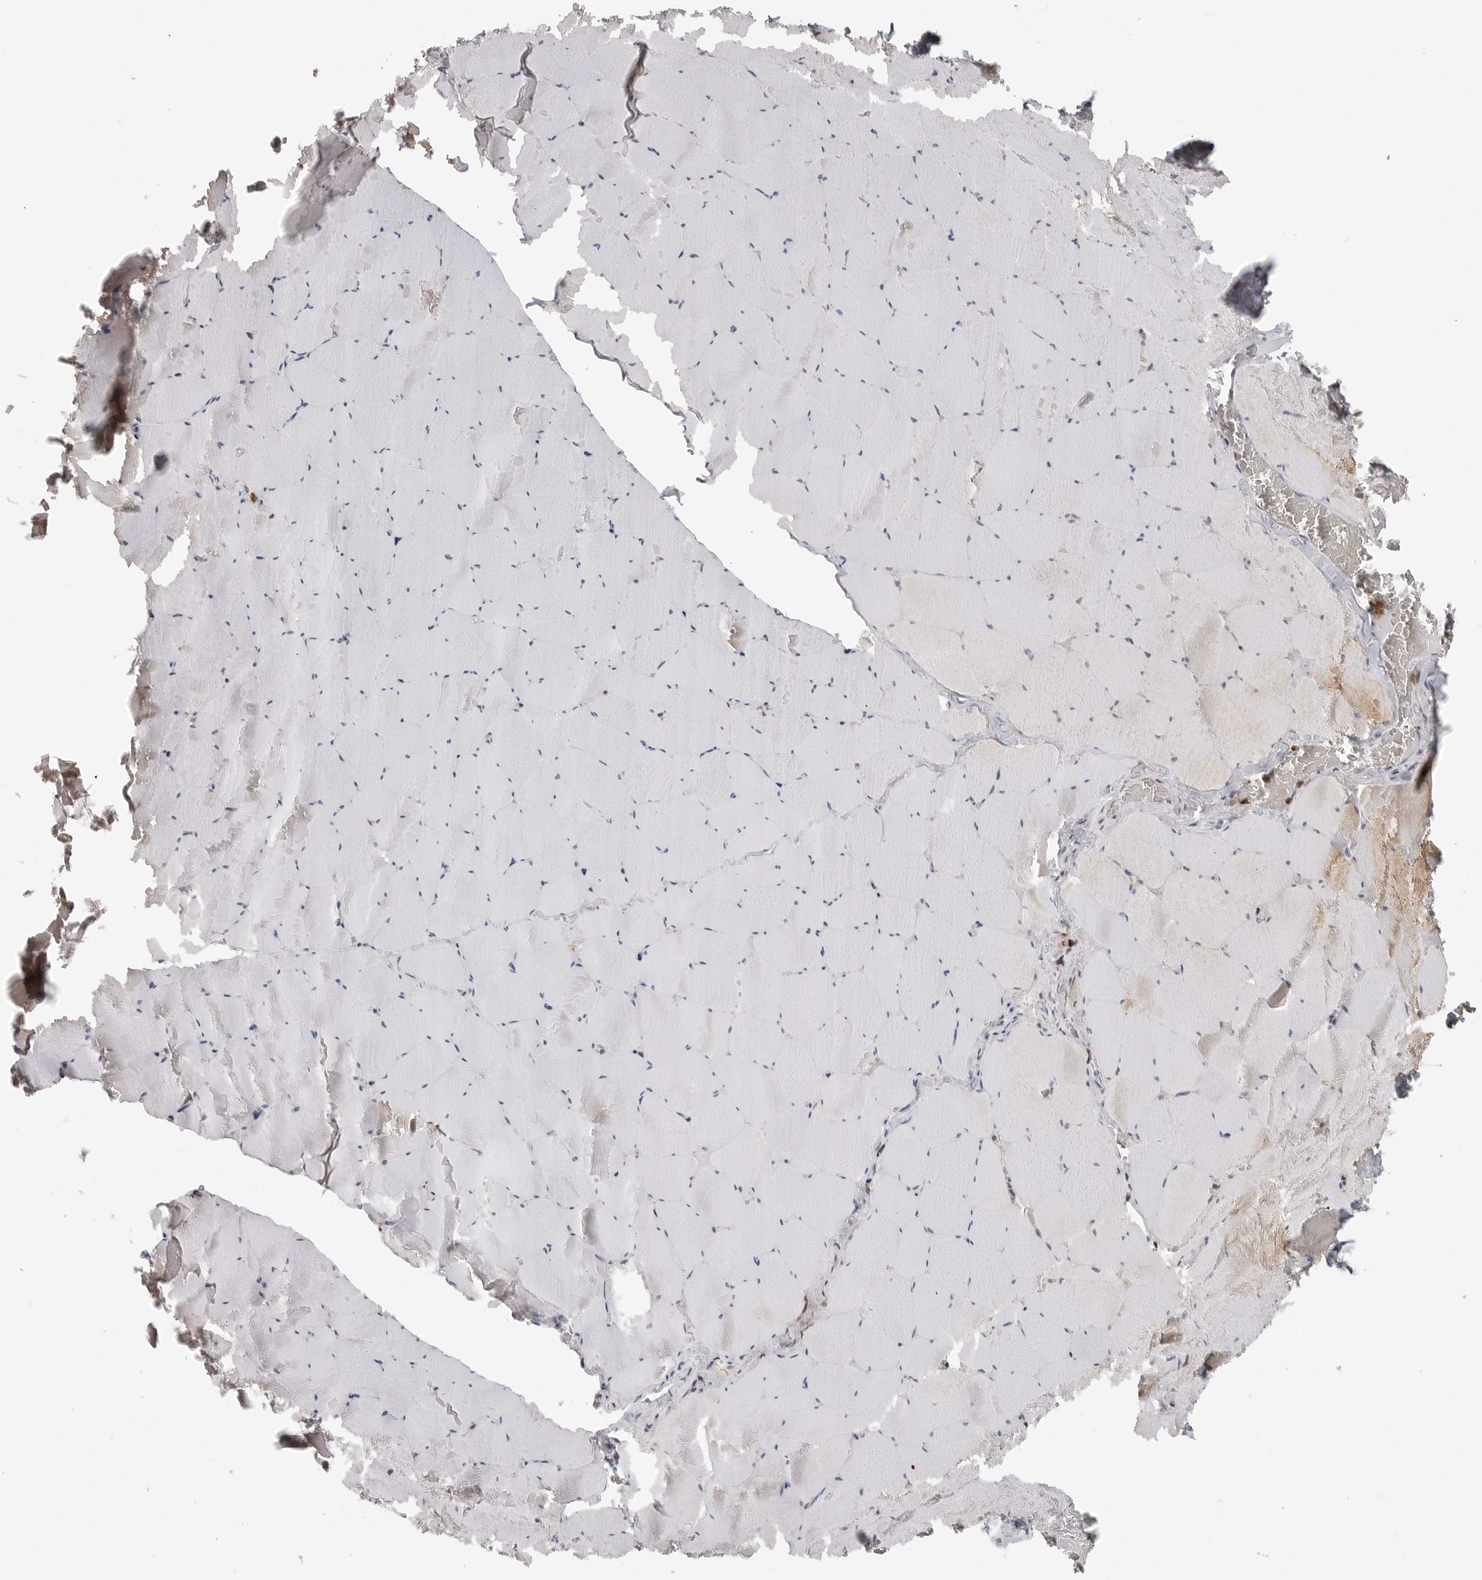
{"staining": {"intensity": "moderate", "quantity": "25%-75%", "location": "cytoplasmic/membranous"}, "tissue": "skeletal muscle", "cell_type": "Myocytes", "image_type": "normal", "snomed": [{"axis": "morphology", "description": "Normal tissue, NOS"}, {"axis": "topography", "description": "Skeletal muscle"}], "caption": "Protein staining of benign skeletal muscle displays moderate cytoplasmic/membranous positivity in approximately 25%-75% of myocytes.", "gene": "IDO1", "patient": {"sex": "male", "age": 62}}